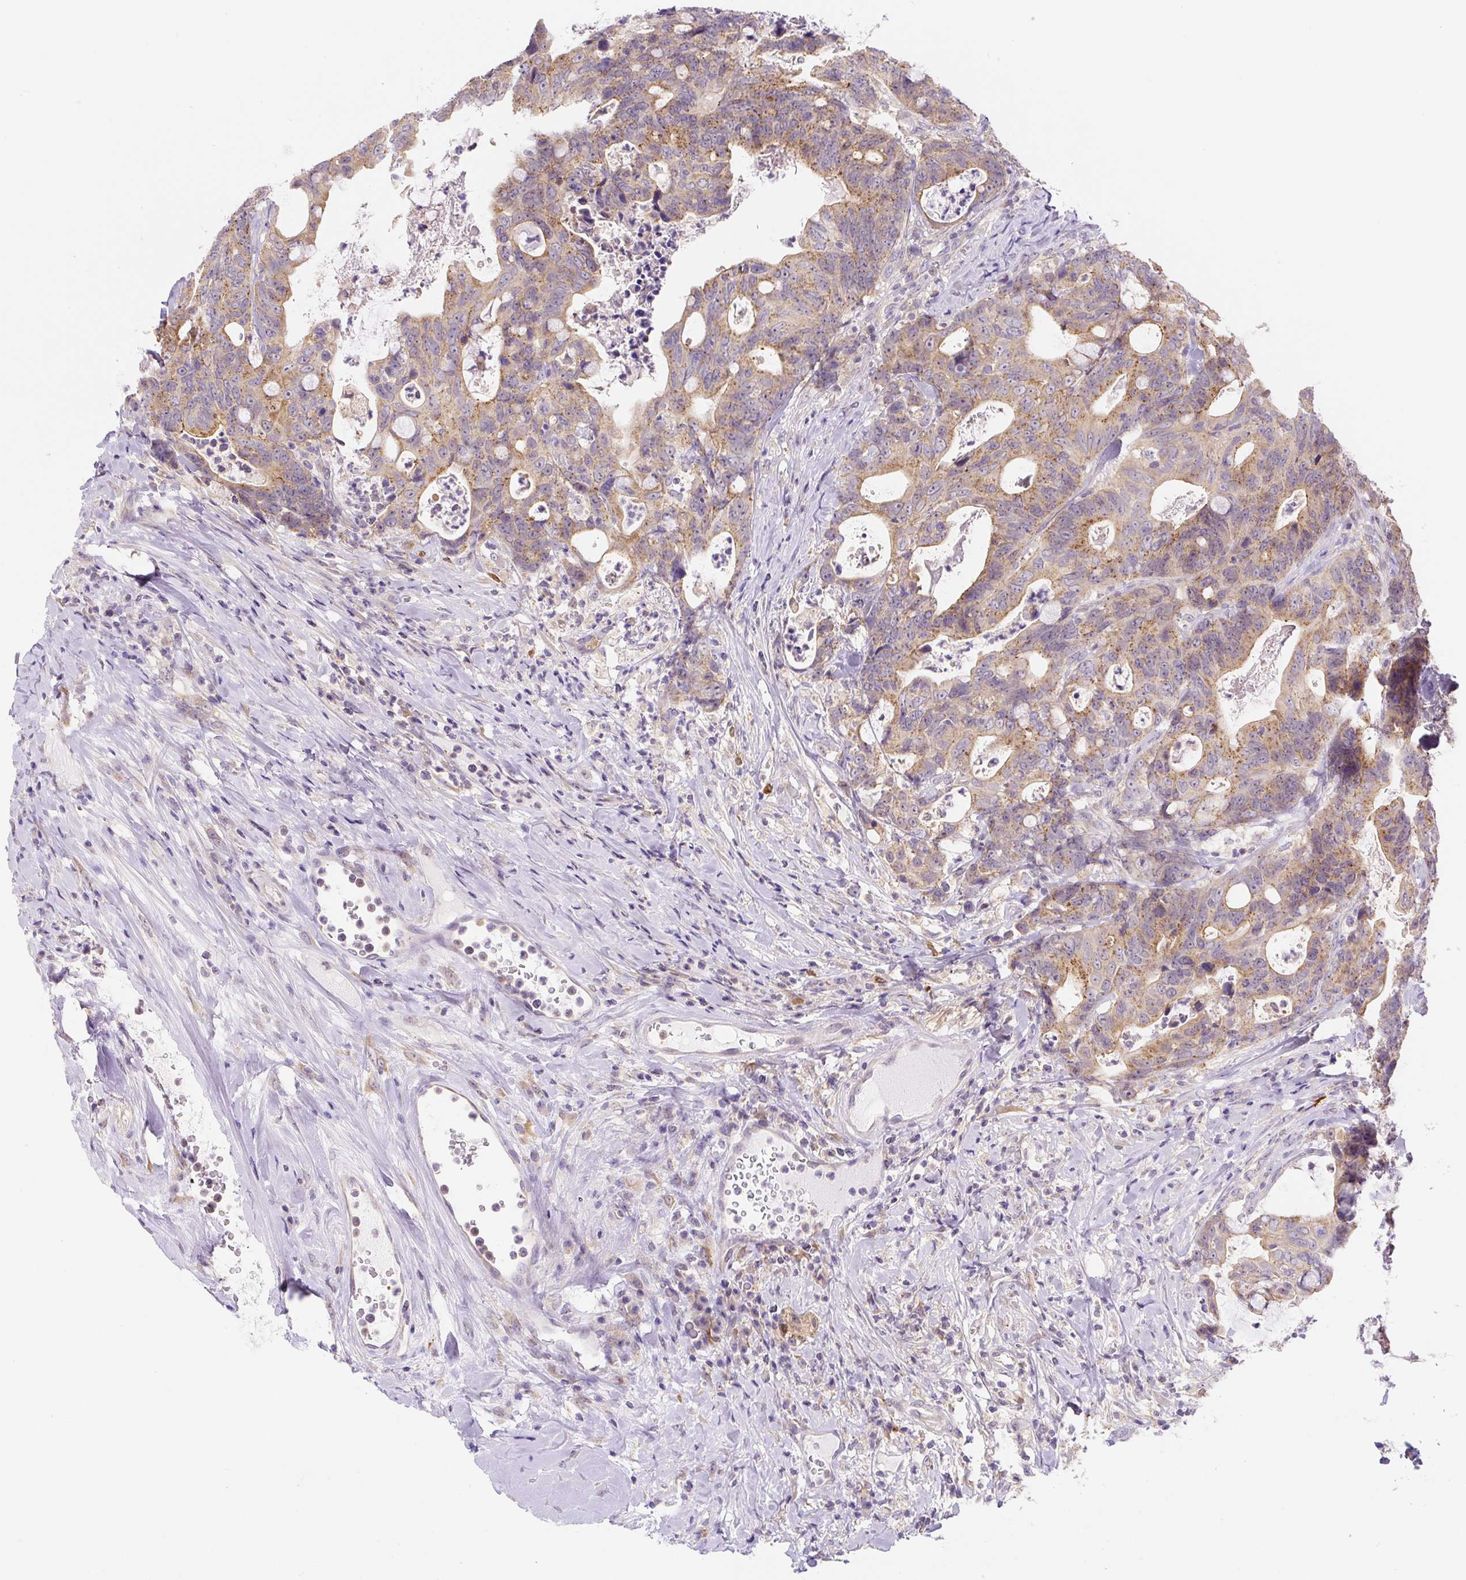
{"staining": {"intensity": "moderate", "quantity": "25%-75%", "location": "cytoplasmic/membranous"}, "tissue": "colorectal cancer", "cell_type": "Tumor cells", "image_type": "cancer", "snomed": [{"axis": "morphology", "description": "Adenocarcinoma, NOS"}, {"axis": "topography", "description": "Colon"}], "caption": "The photomicrograph displays a brown stain indicating the presence of a protein in the cytoplasmic/membranous of tumor cells in colorectal cancer (adenocarcinoma). The staining was performed using DAB (3,3'-diaminobenzidine) to visualize the protein expression in brown, while the nuclei were stained in blue with hematoxylin (Magnification: 20x).", "gene": "PLA2G4A", "patient": {"sex": "female", "age": 82}}